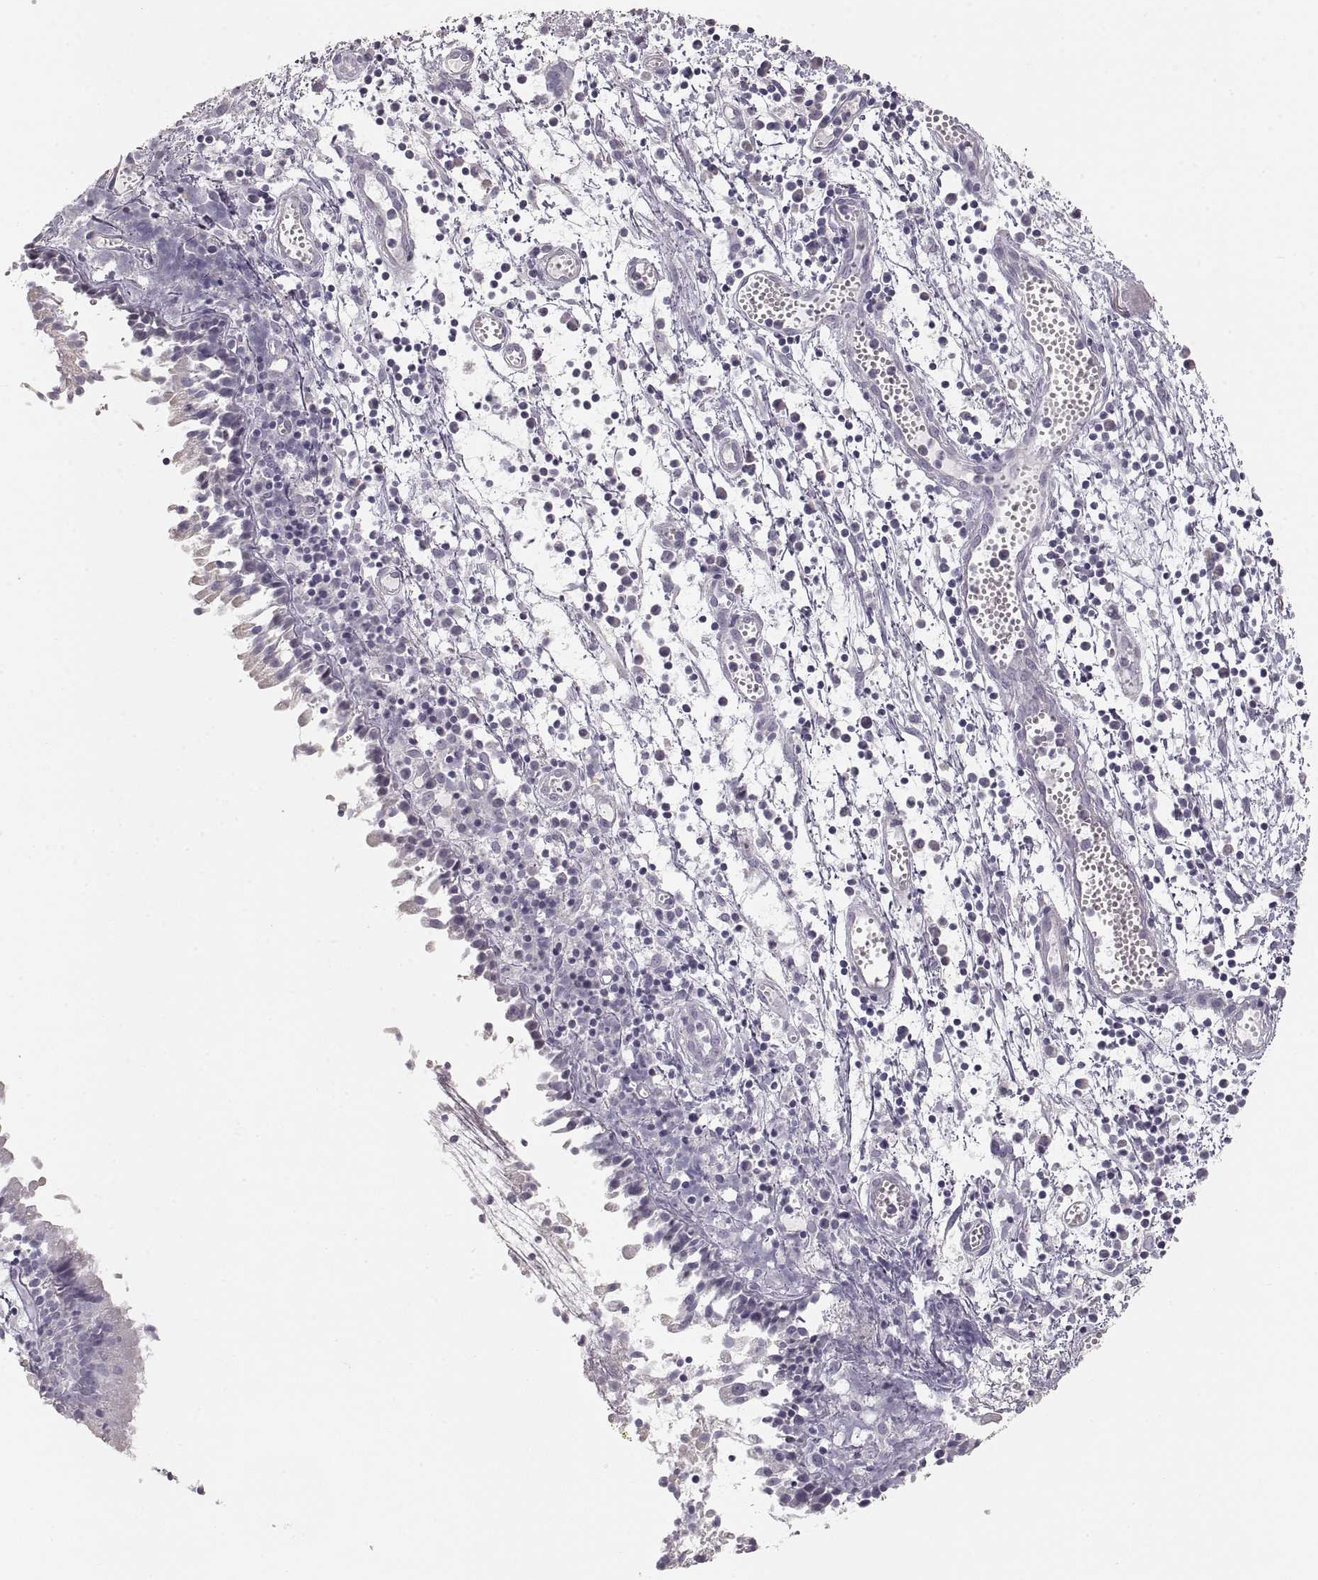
{"staining": {"intensity": "negative", "quantity": "none", "location": "none"}, "tissue": "nasopharynx", "cell_type": "Respiratory epithelial cells", "image_type": "normal", "snomed": [{"axis": "morphology", "description": "Normal tissue, NOS"}, {"axis": "topography", "description": "Nasopharynx"}], "caption": "There is no significant staining in respiratory epithelial cells of nasopharynx. (Stains: DAB (3,3'-diaminobenzidine) IHC with hematoxylin counter stain, Microscopy: brightfield microscopy at high magnification).", "gene": "ZP3", "patient": {"sex": "male", "age": 9}}